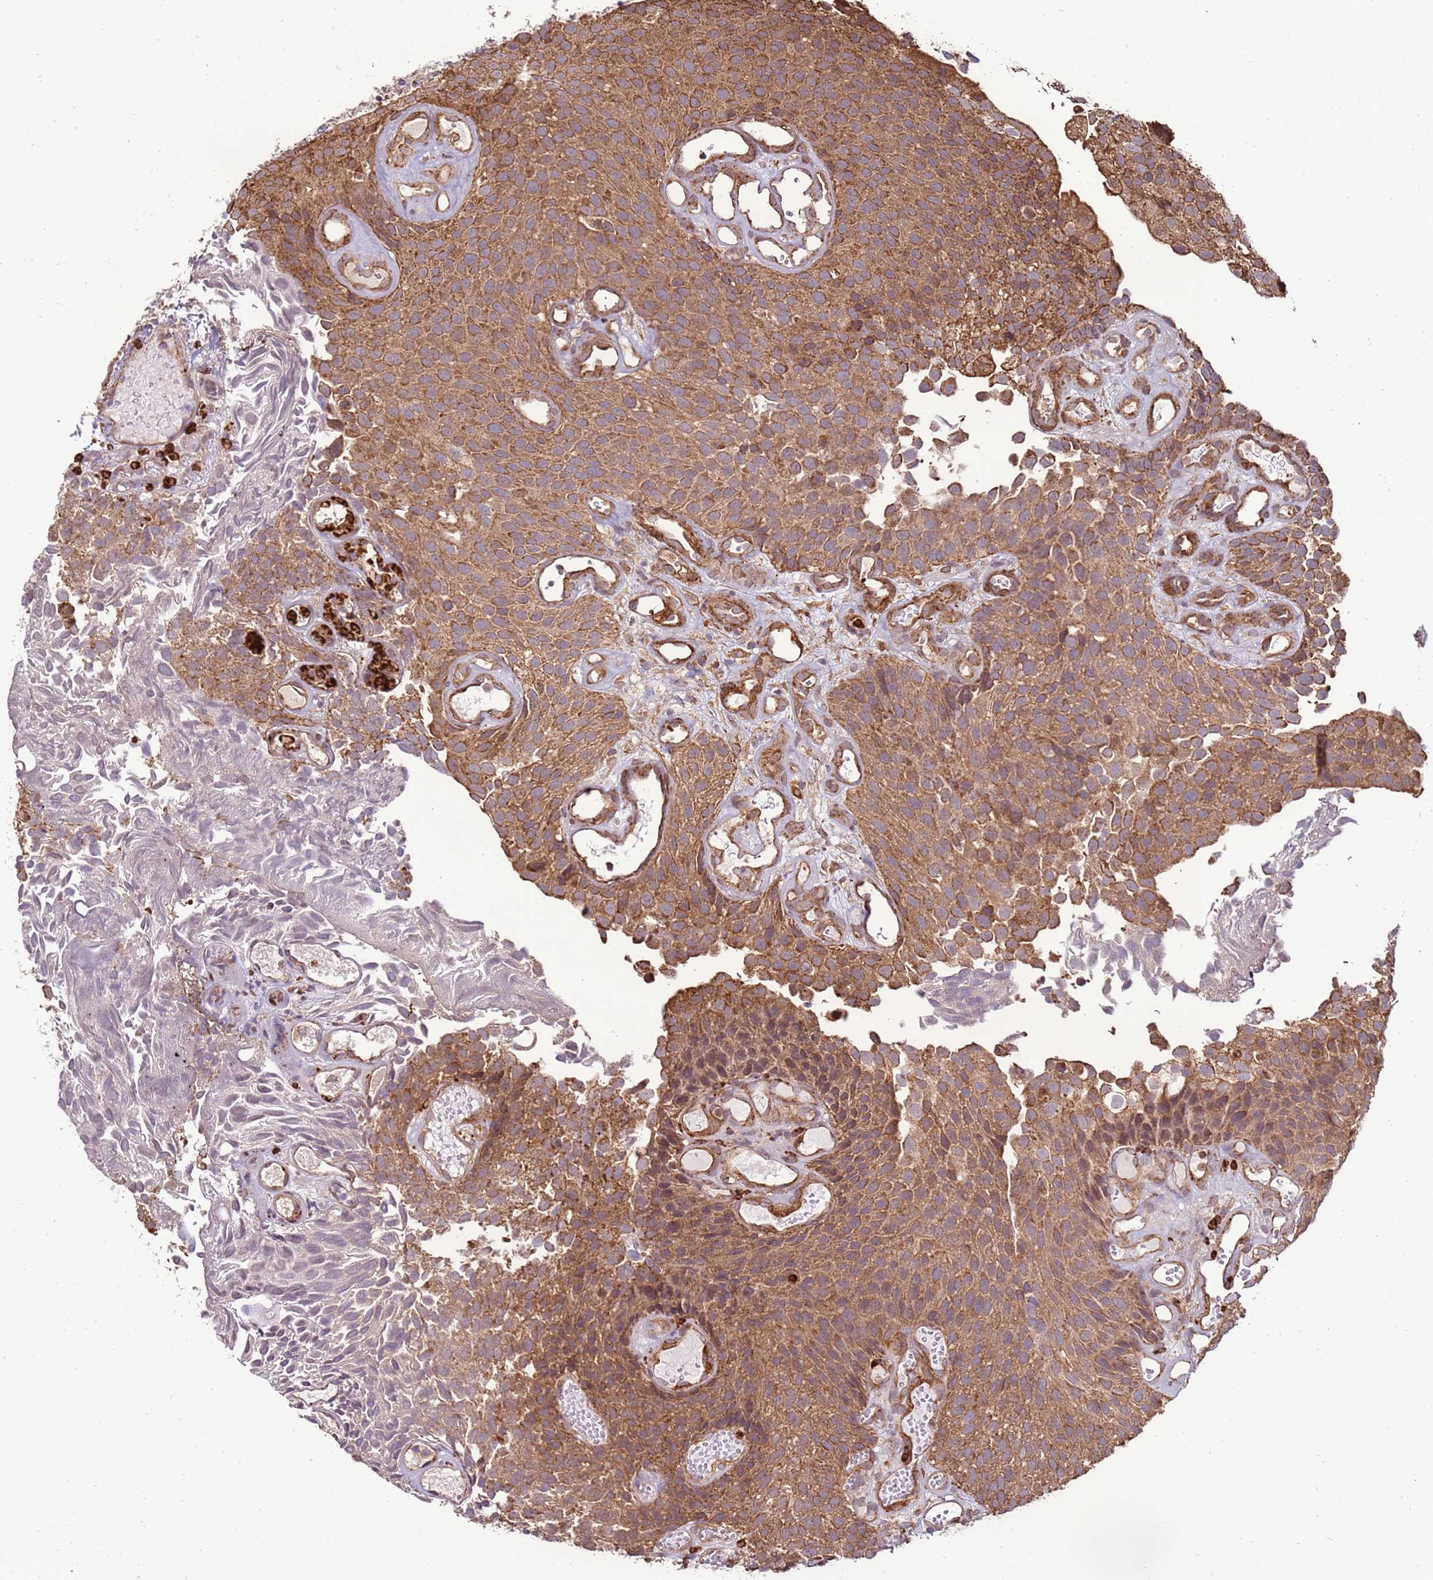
{"staining": {"intensity": "moderate", "quantity": ">75%", "location": "cytoplasmic/membranous"}, "tissue": "urothelial cancer", "cell_type": "Tumor cells", "image_type": "cancer", "snomed": [{"axis": "morphology", "description": "Urothelial carcinoma, Low grade"}, {"axis": "topography", "description": "Urinary bladder"}], "caption": "Low-grade urothelial carcinoma tissue shows moderate cytoplasmic/membranous positivity in about >75% of tumor cells, visualized by immunohistochemistry. (Brightfield microscopy of DAB IHC at high magnification).", "gene": "DDX59", "patient": {"sex": "male", "age": 89}}